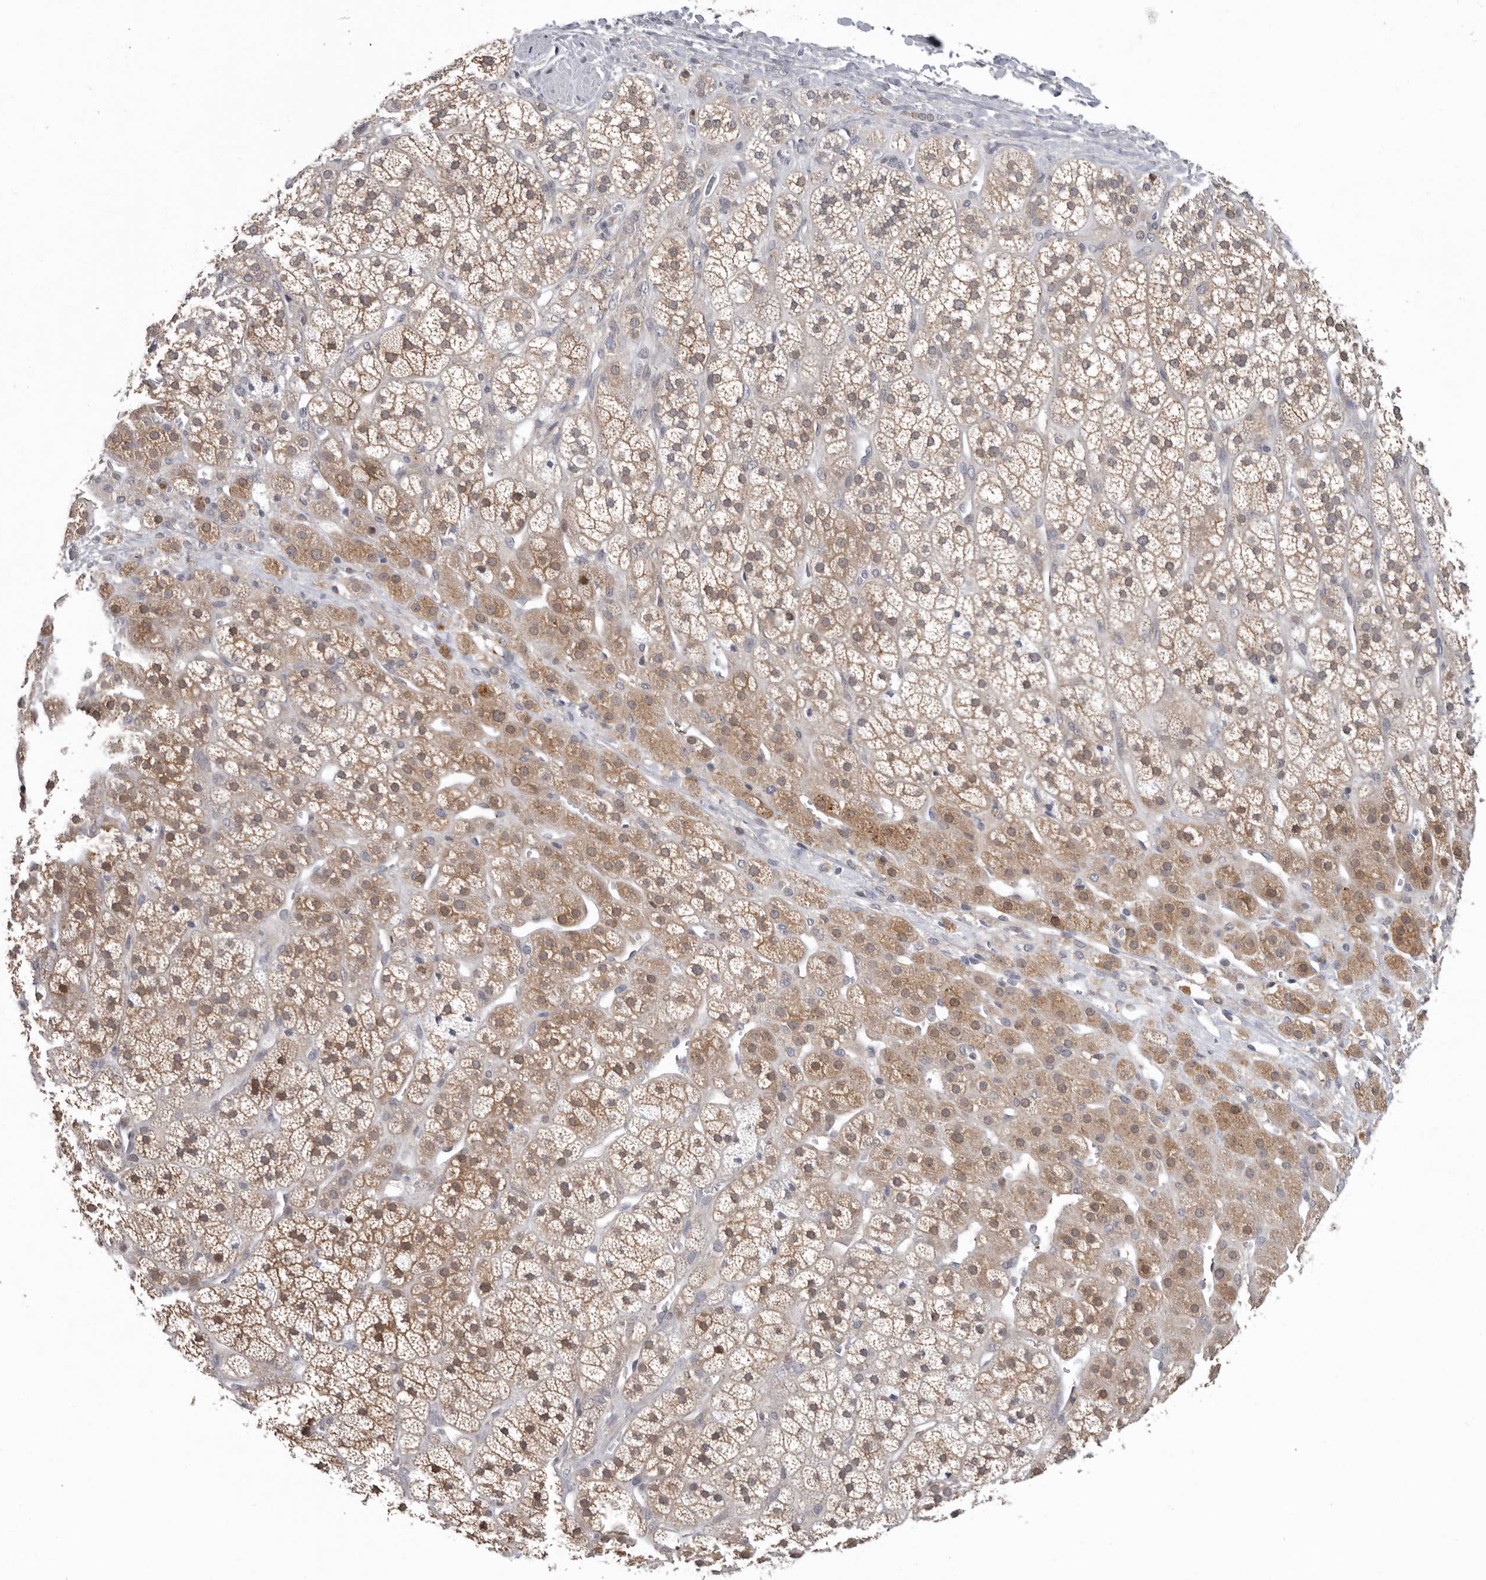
{"staining": {"intensity": "moderate", "quantity": ">75%", "location": "cytoplasmic/membranous"}, "tissue": "adrenal gland", "cell_type": "Glandular cells", "image_type": "normal", "snomed": [{"axis": "morphology", "description": "Normal tissue, NOS"}, {"axis": "topography", "description": "Adrenal gland"}], "caption": "A medium amount of moderate cytoplasmic/membranous expression is appreciated in about >75% of glandular cells in benign adrenal gland.", "gene": "RALGPS2", "patient": {"sex": "male", "age": 56}}